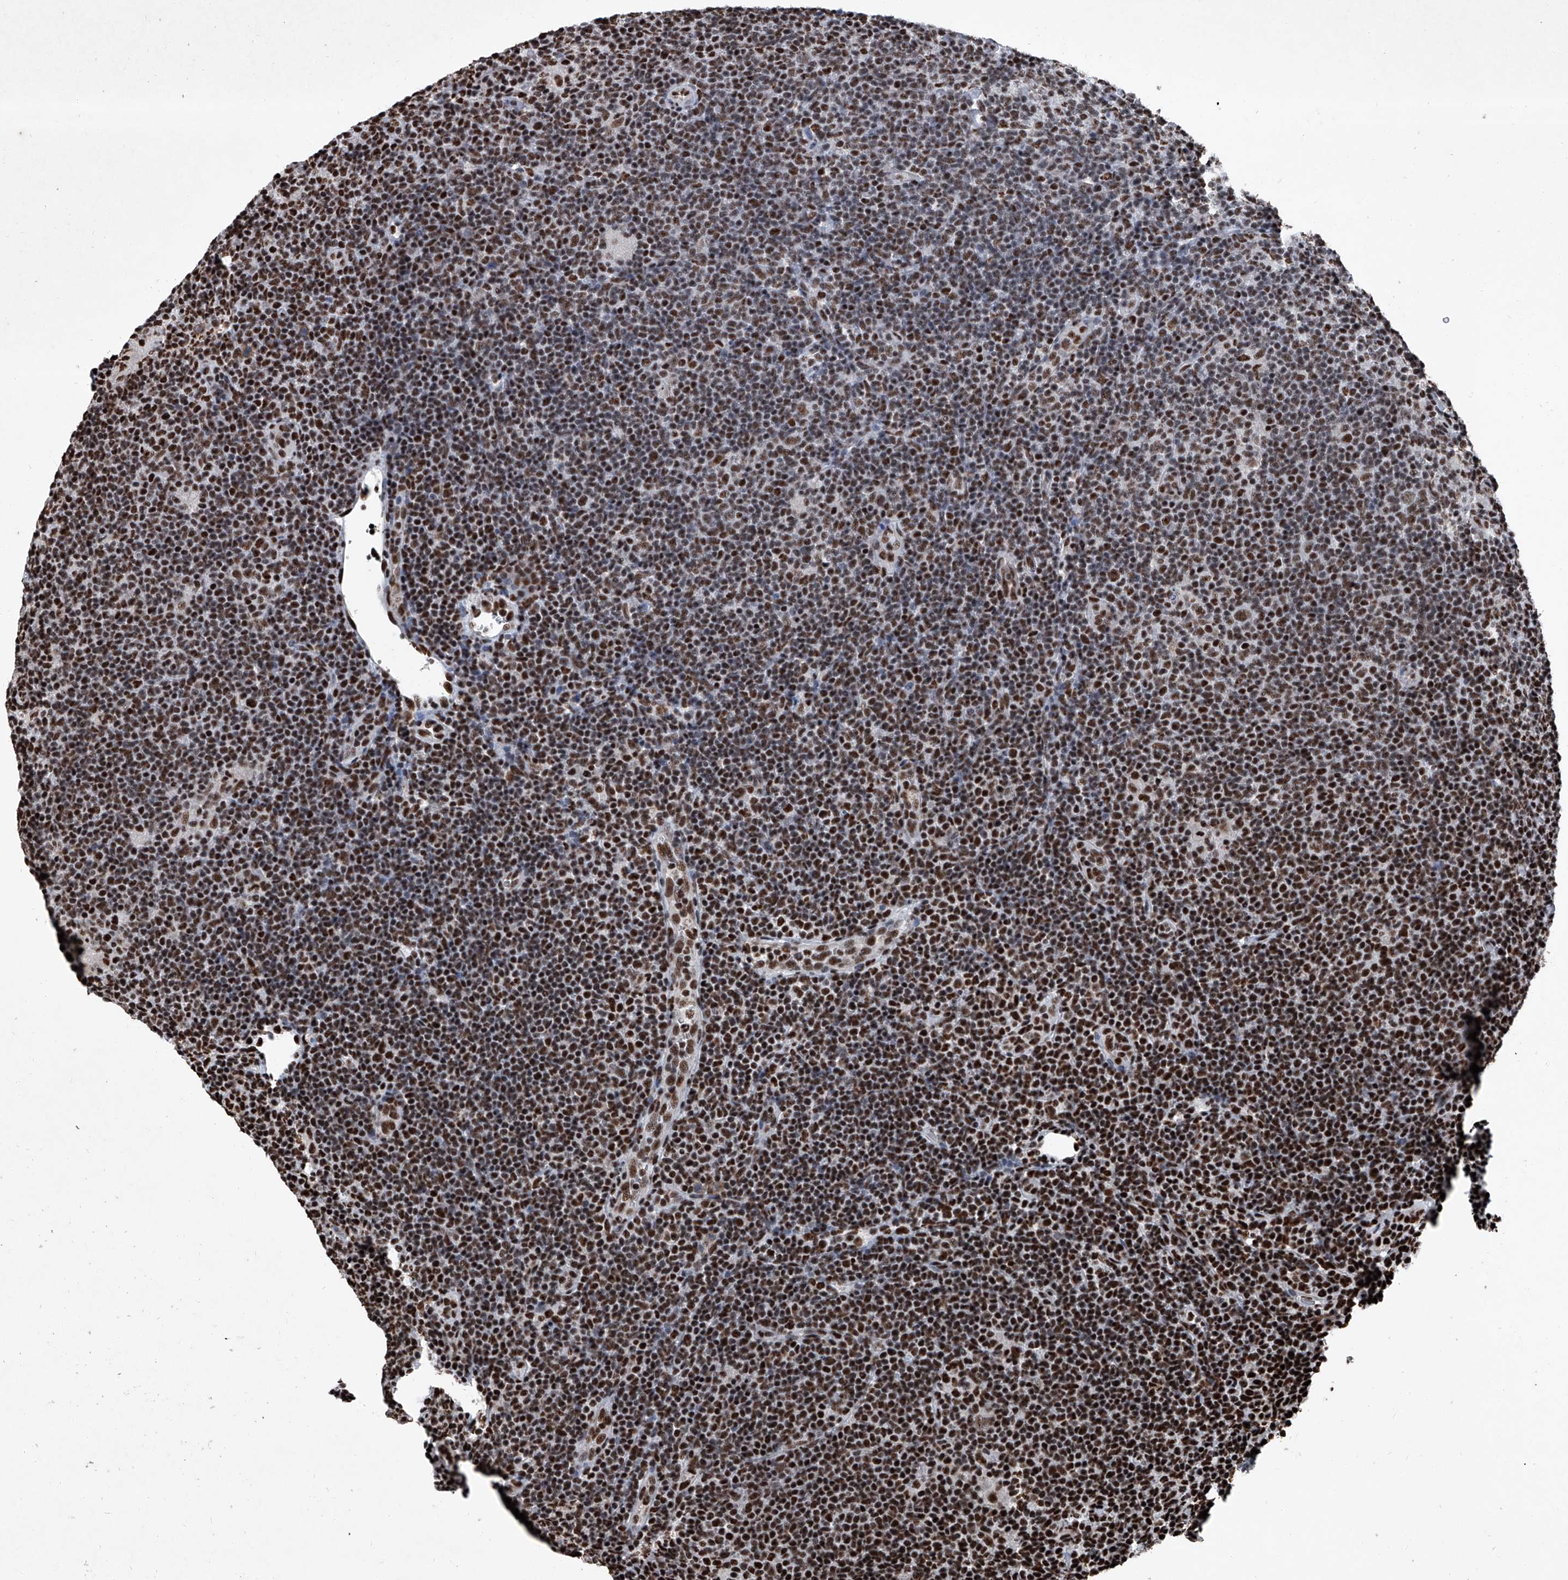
{"staining": {"intensity": "moderate", "quantity": ">75%", "location": "nuclear"}, "tissue": "lymphoma", "cell_type": "Tumor cells", "image_type": "cancer", "snomed": [{"axis": "morphology", "description": "Hodgkin's disease, NOS"}, {"axis": "topography", "description": "Lymph node"}], "caption": "An immunohistochemistry image of tumor tissue is shown. Protein staining in brown shows moderate nuclear positivity in Hodgkin's disease within tumor cells. The protein is shown in brown color, while the nuclei are stained blue.", "gene": "DDX39B", "patient": {"sex": "female", "age": 57}}